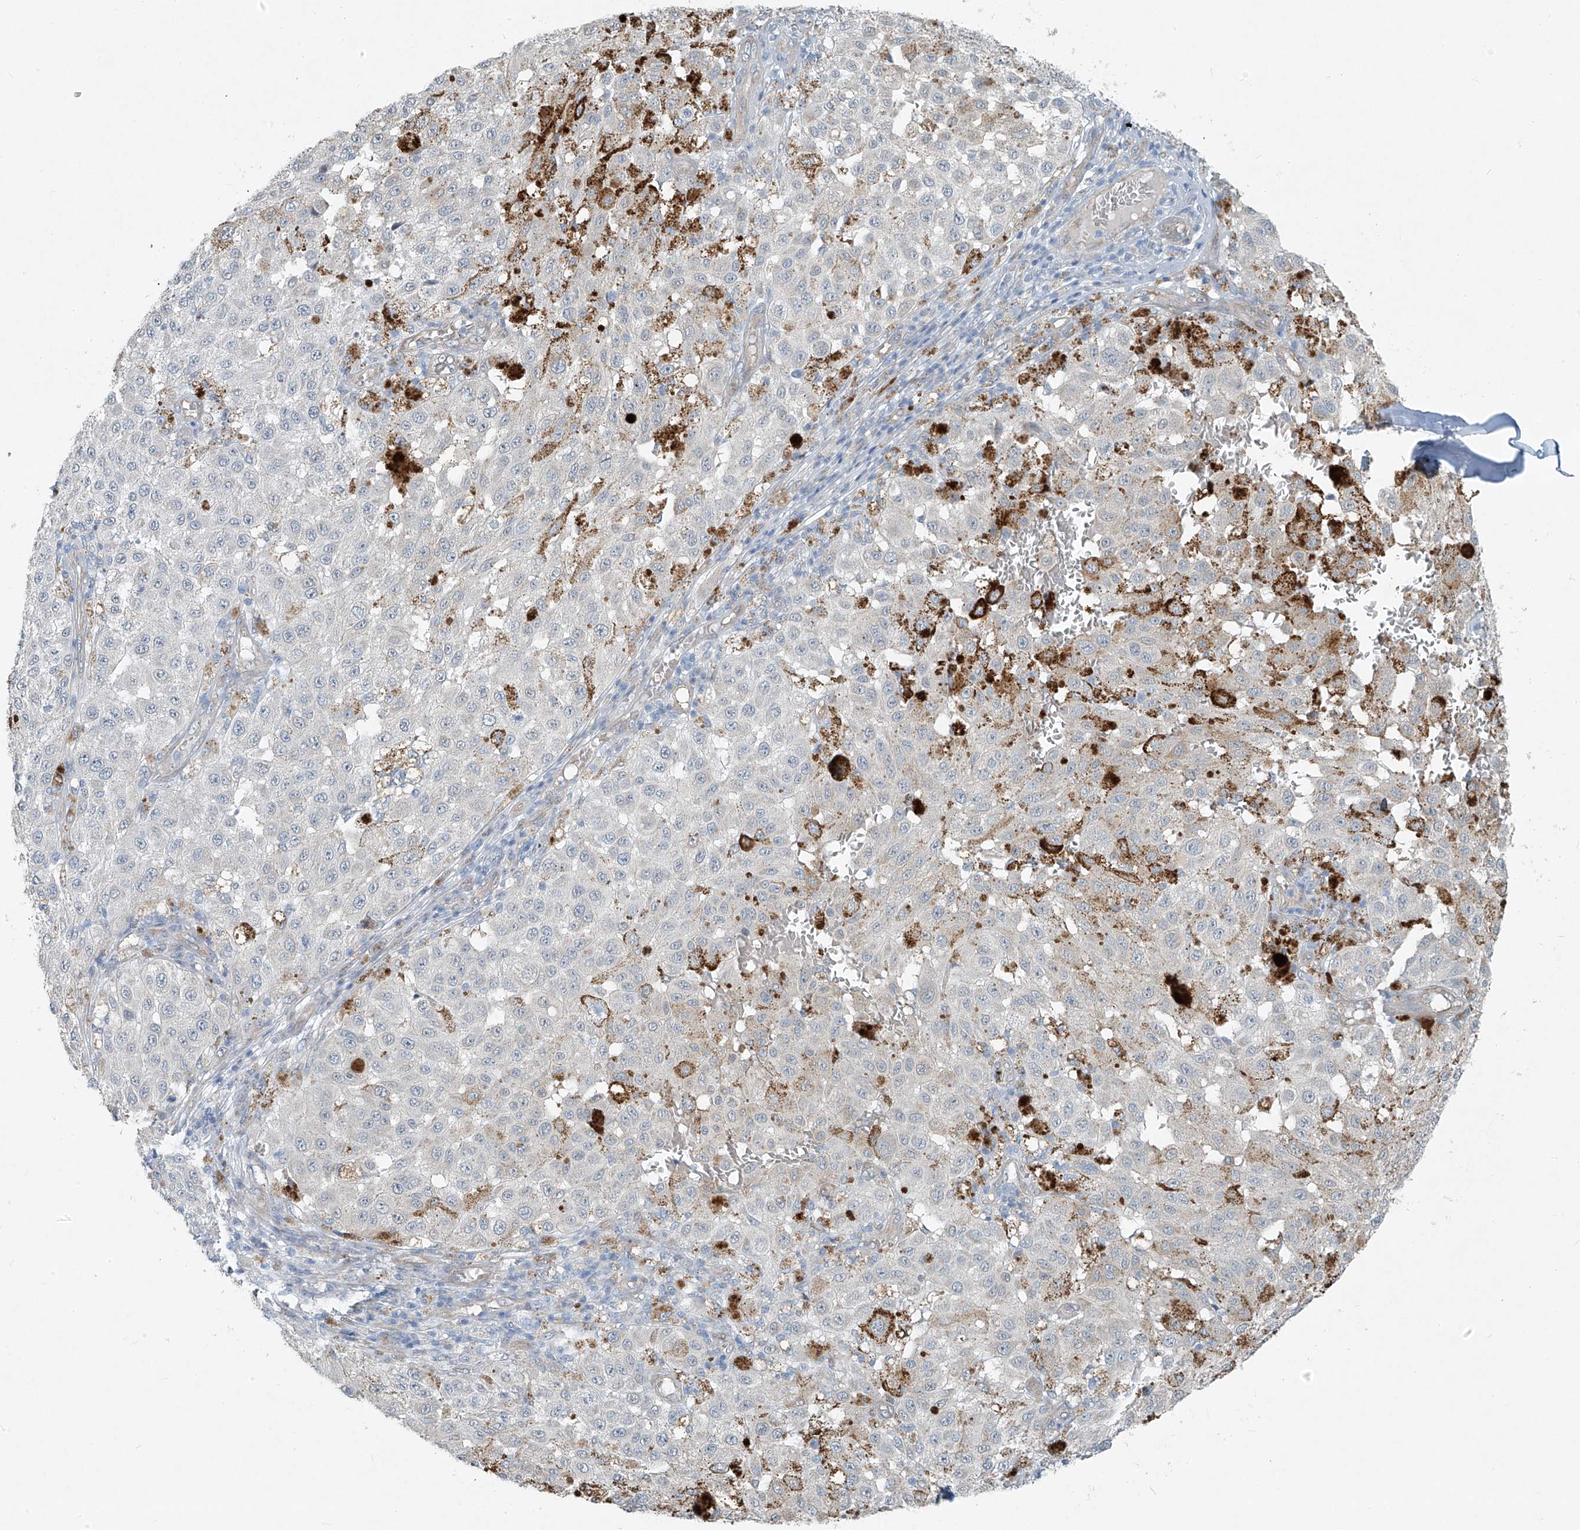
{"staining": {"intensity": "negative", "quantity": "none", "location": "none"}, "tissue": "melanoma", "cell_type": "Tumor cells", "image_type": "cancer", "snomed": [{"axis": "morphology", "description": "Malignant melanoma, NOS"}, {"axis": "topography", "description": "Skin"}], "caption": "This is a histopathology image of IHC staining of malignant melanoma, which shows no positivity in tumor cells.", "gene": "TNS2", "patient": {"sex": "female", "age": 64}}